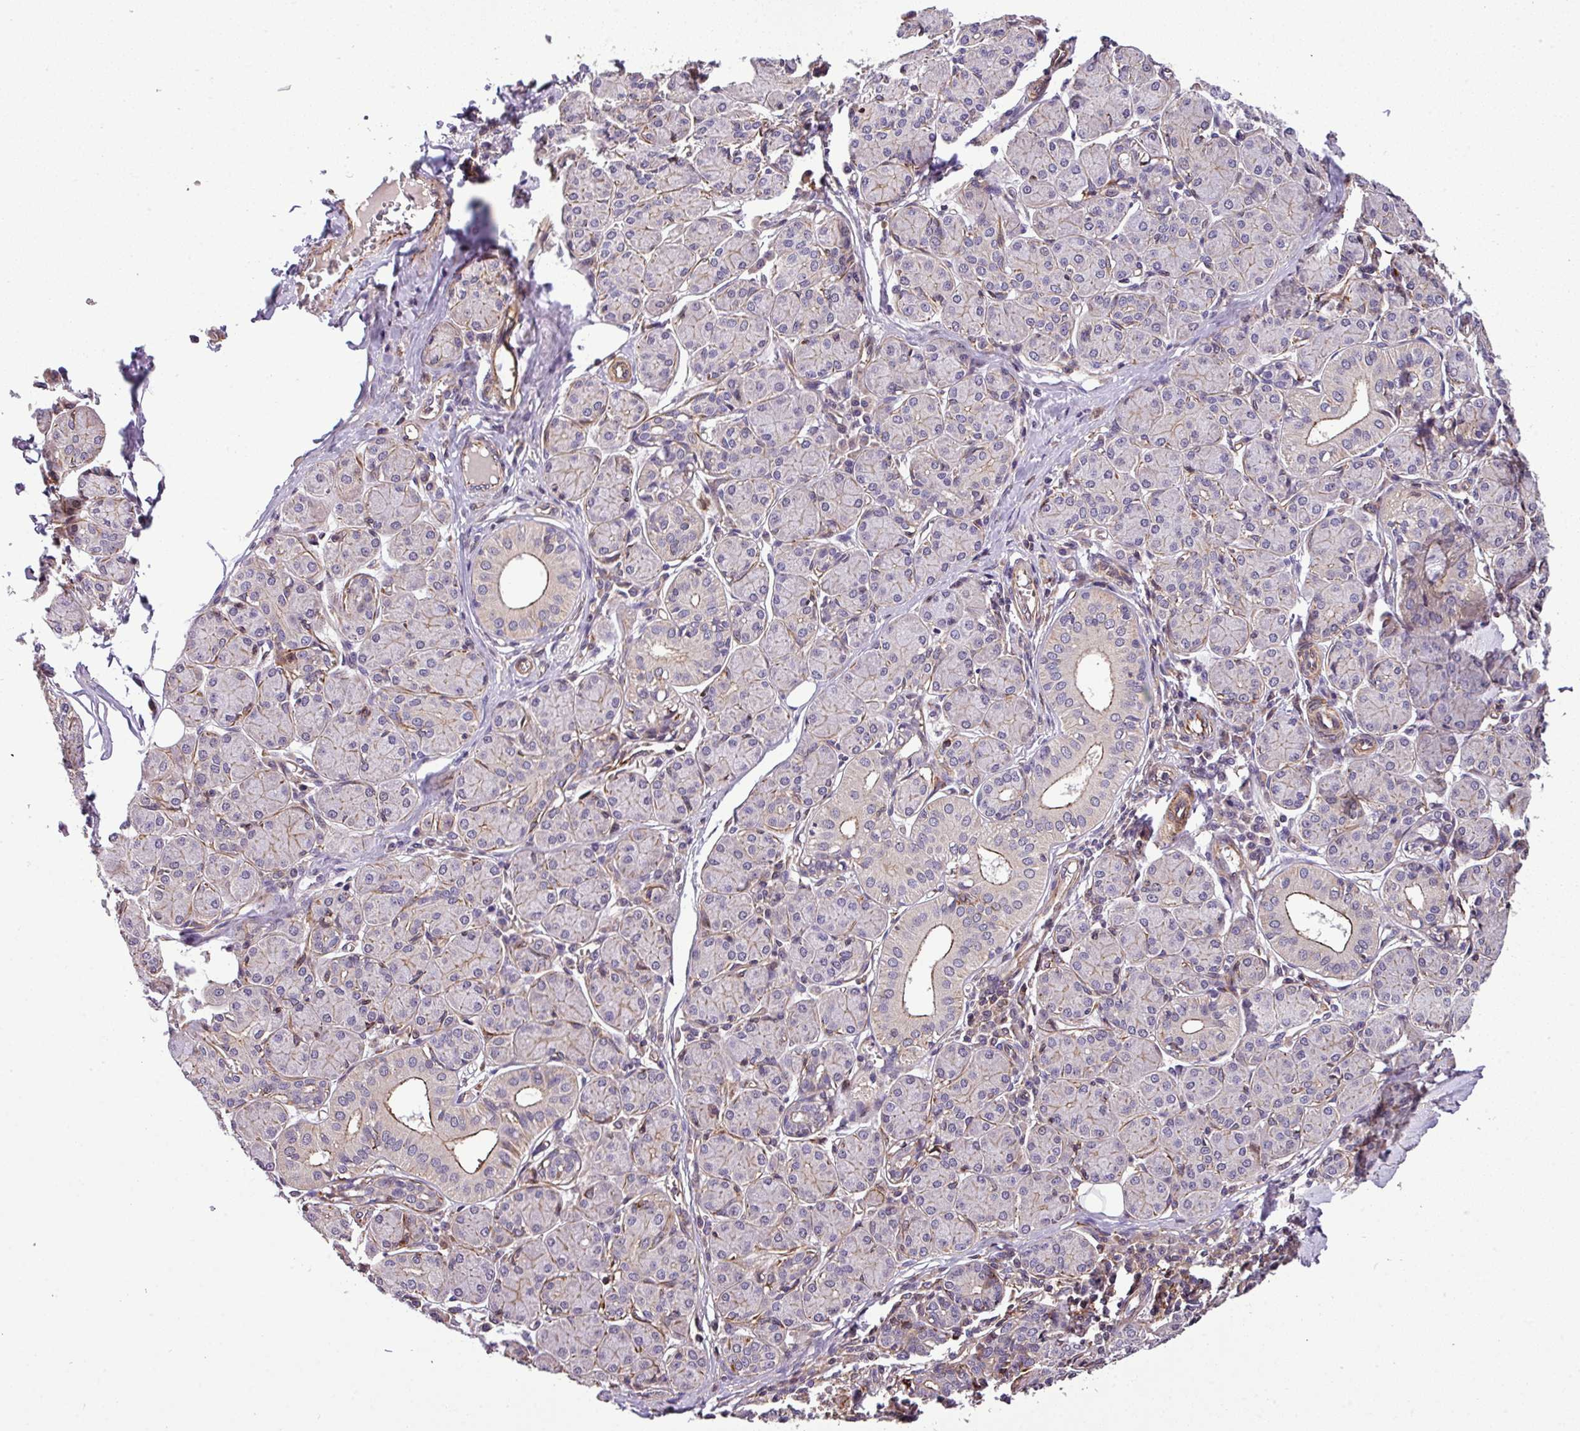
{"staining": {"intensity": "weak", "quantity": "<25%", "location": "cytoplasmic/membranous"}, "tissue": "salivary gland", "cell_type": "Glandular cells", "image_type": "normal", "snomed": [{"axis": "morphology", "description": "Normal tissue, NOS"}, {"axis": "morphology", "description": "Inflammation, NOS"}, {"axis": "topography", "description": "Lymph node"}, {"axis": "topography", "description": "Salivary gland"}], "caption": "High power microscopy histopathology image of an immunohistochemistry histopathology image of unremarkable salivary gland, revealing no significant positivity in glandular cells.", "gene": "CASS4", "patient": {"sex": "male", "age": 3}}